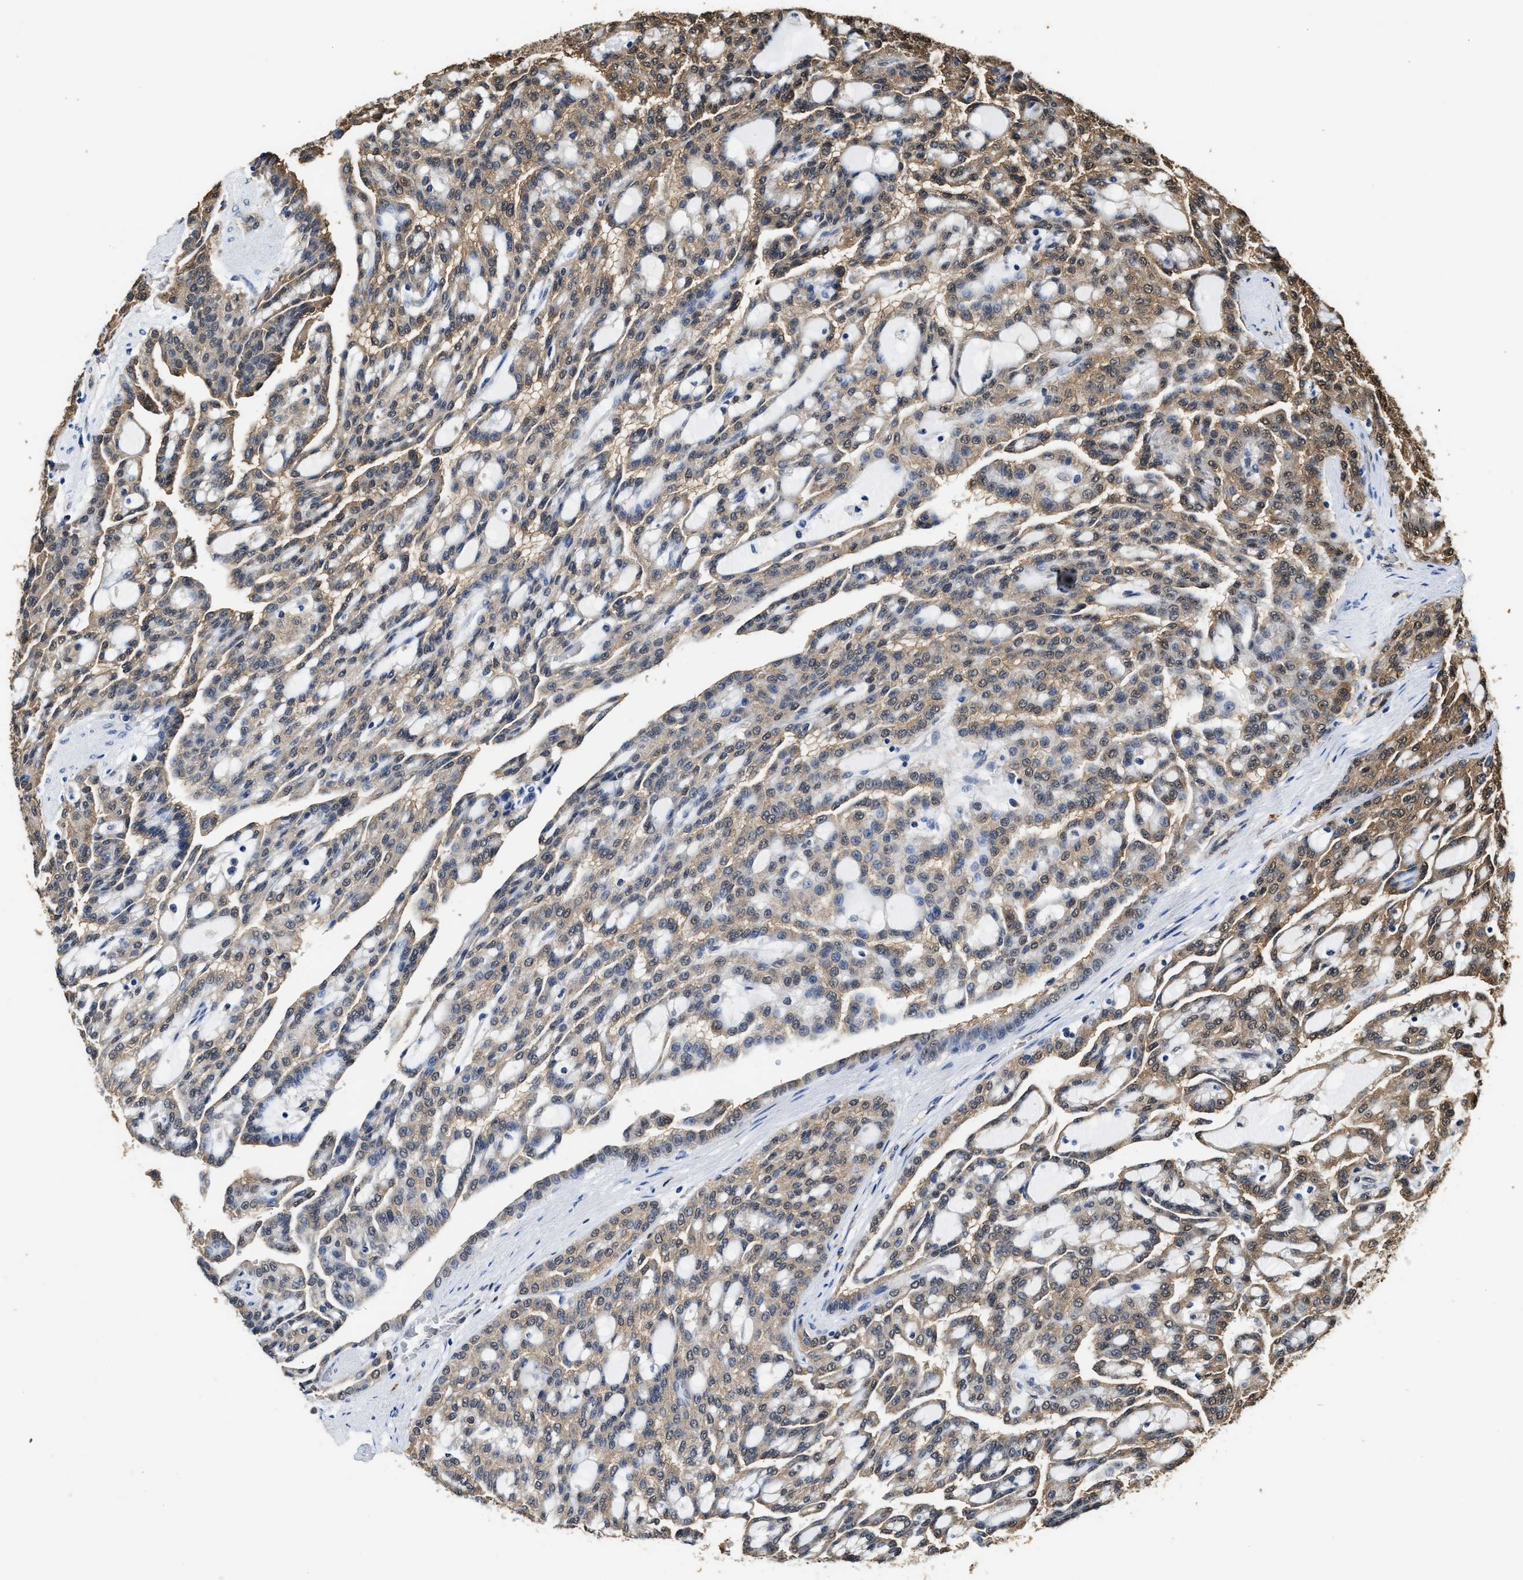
{"staining": {"intensity": "weak", "quantity": ">75%", "location": "cytoplasmic/membranous,nuclear"}, "tissue": "renal cancer", "cell_type": "Tumor cells", "image_type": "cancer", "snomed": [{"axis": "morphology", "description": "Adenocarcinoma, NOS"}, {"axis": "topography", "description": "Kidney"}], "caption": "A low amount of weak cytoplasmic/membranous and nuclear staining is identified in about >75% of tumor cells in adenocarcinoma (renal) tissue.", "gene": "YWHAE", "patient": {"sex": "male", "age": 63}}